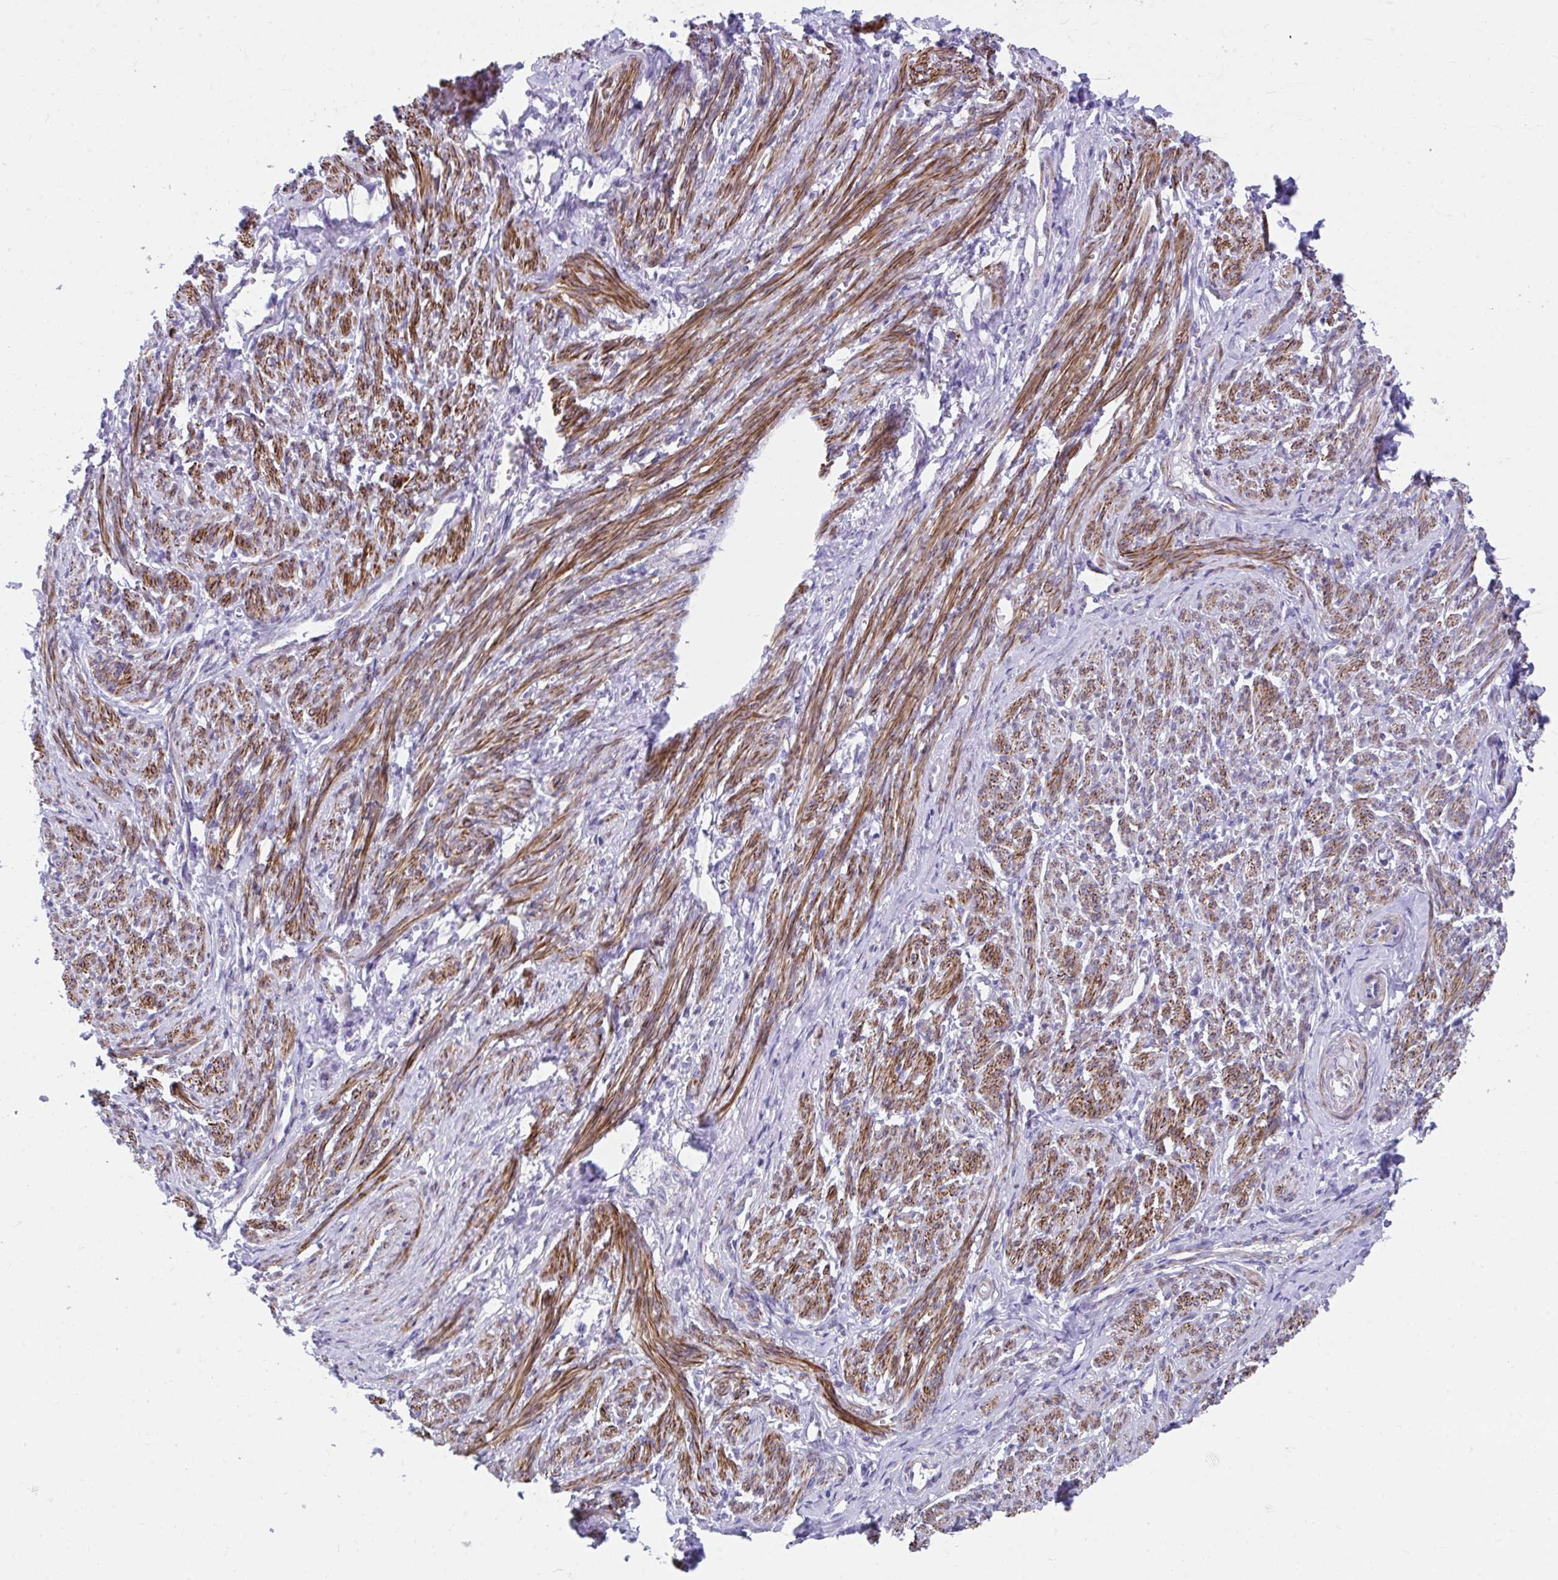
{"staining": {"intensity": "strong", "quantity": ">75%", "location": "cytoplasmic/membranous"}, "tissue": "smooth muscle", "cell_type": "Smooth muscle cells", "image_type": "normal", "snomed": [{"axis": "morphology", "description": "Normal tissue, NOS"}, {"axis": "topography", "description": "Smooth muscle"}], "caption": "Smooth muscle cells show high levels of strong cytoplasmic/membranous expression in approximately >75% of cells in normal human smooth muscle. (Brightfield microscopy of DAB IHC at high magnification).", "gene": "CSTB", "patient": {"sex": "female", "age": 65}}